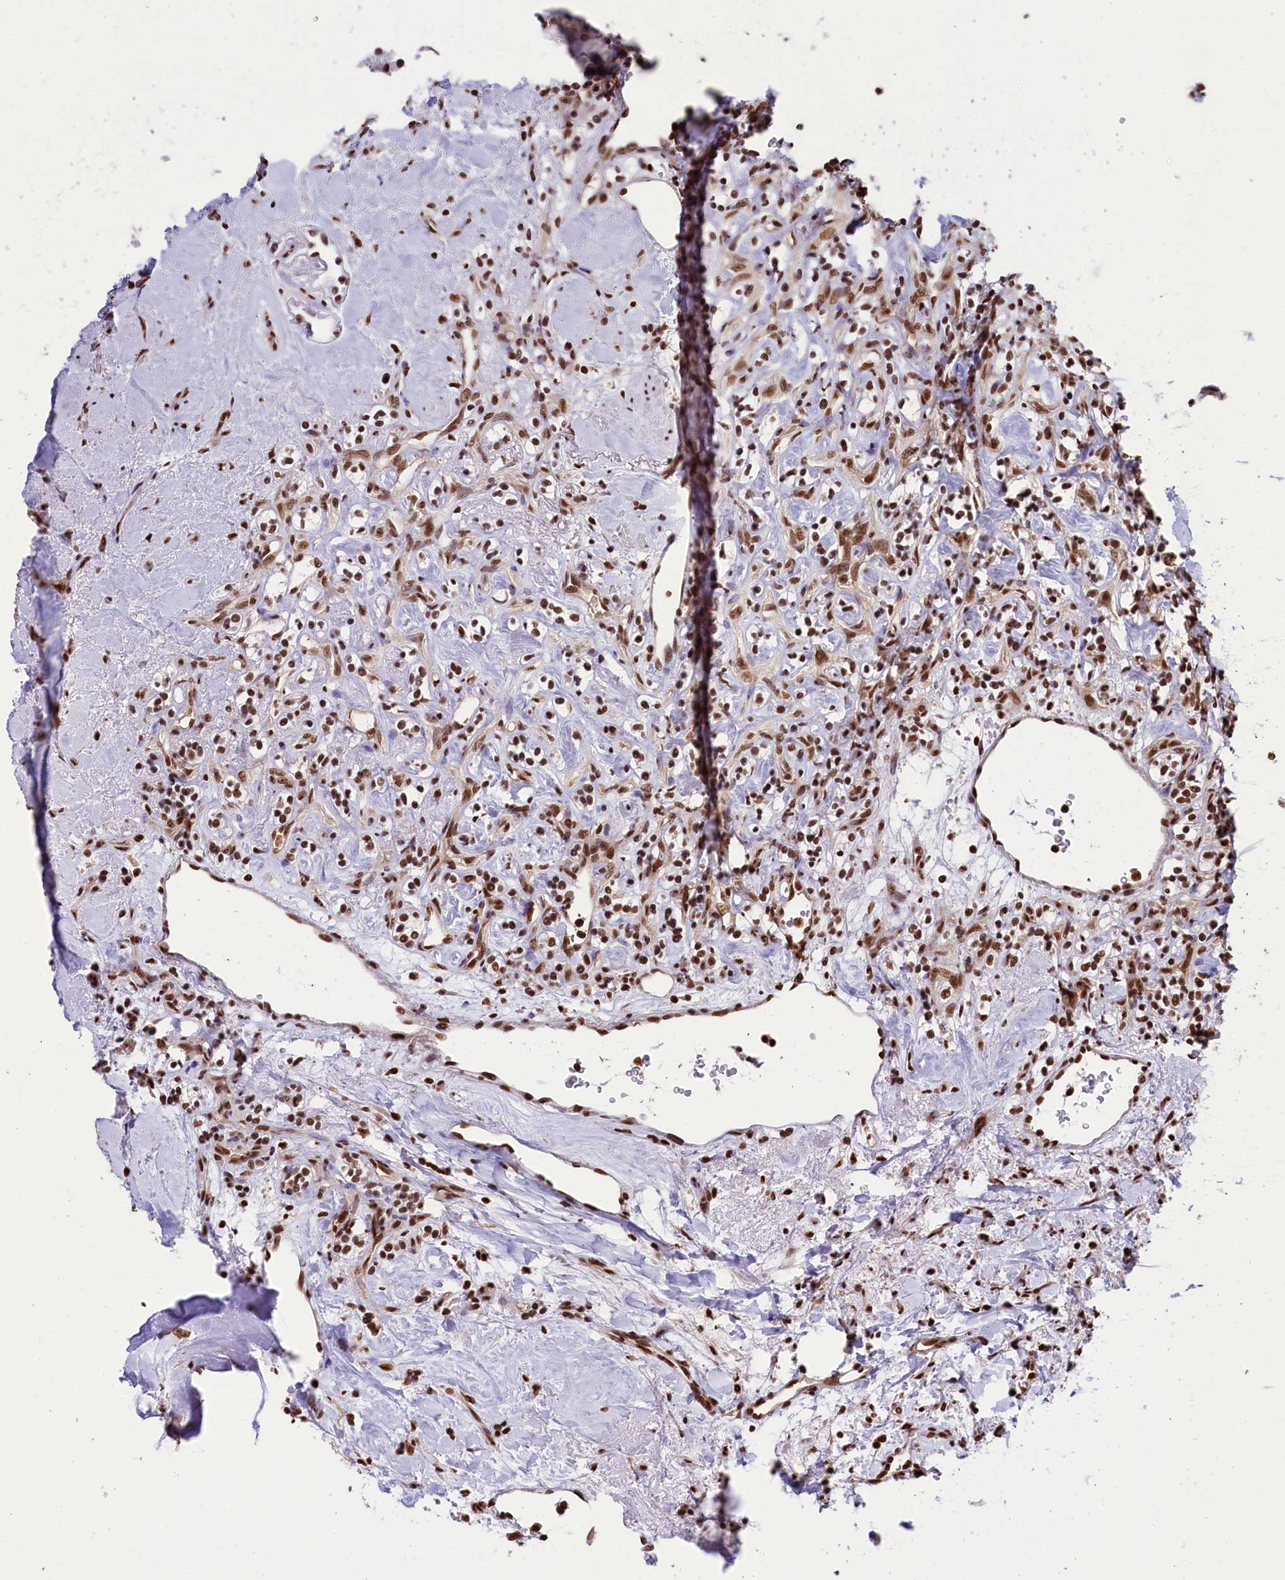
{"staining": {"intensity": "moderate", "quantity": ">75%", "location": "nuclear"}, "tissue": "renal cancer", "cell_type": "Tumor cells", "image_type": "cancer", "snomed": [{"axis": "morphology", "description": "Adenocarcinoma, NOS"}, {"axis": "topography", "description": "Kidney"}], "caption": "Brown immunohistochemical staining in human adenocarcinoma (renal) exhibits moderate nuclear positivity in approximately >75% of tumor cells.", "gene": "SNRPD2", "patient": {"sex": "male", "age": 77}}